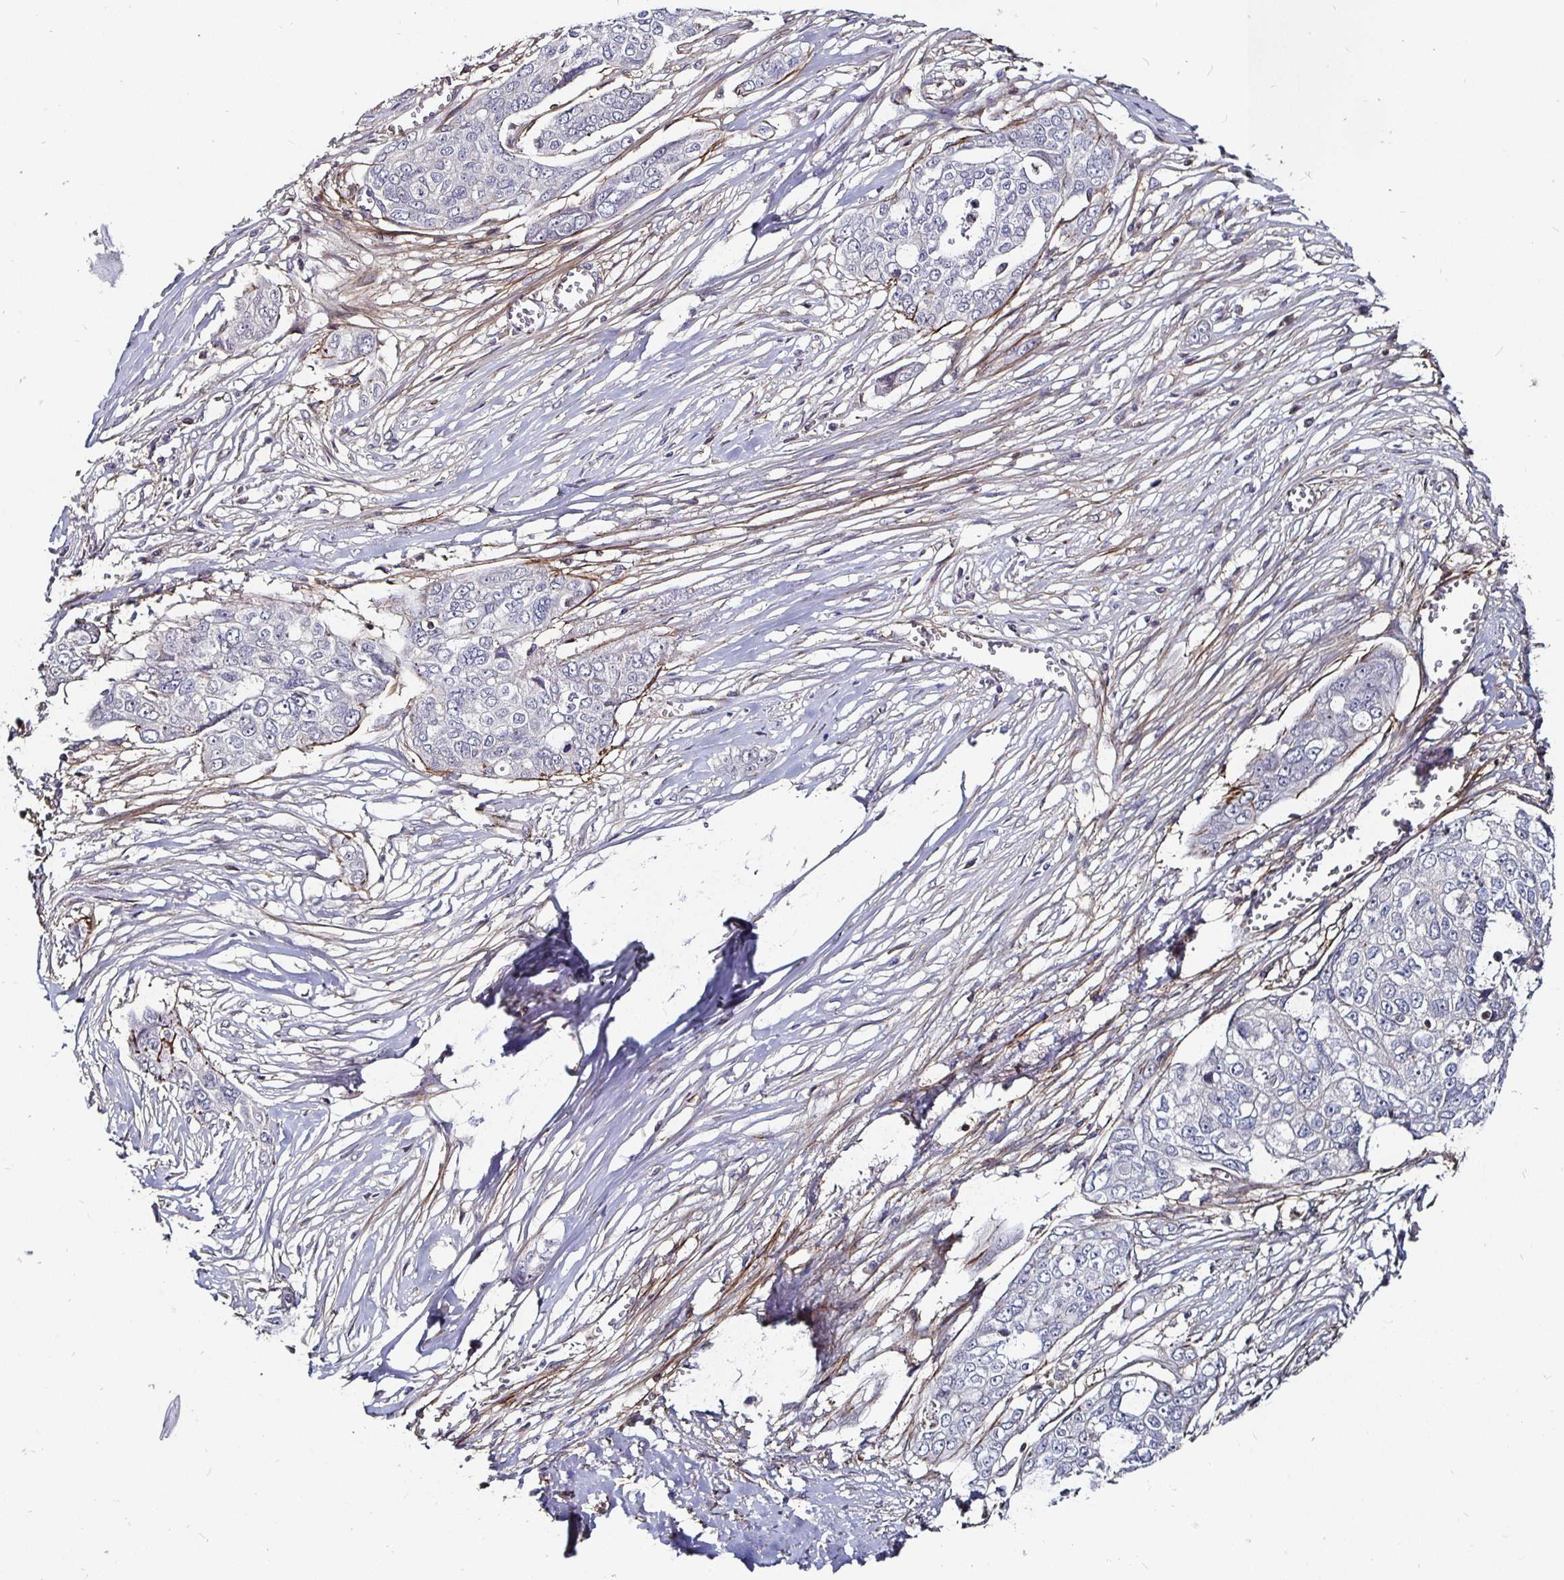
{"staining": {"intensity": "negative", "quantity": "none", "location": "none"}, "tissue": "ovarian cancer", "cell_type": "Tumor cells", "image_type": "cancer", "snomed": [{"axis": "morphology", "description": "Carcinoma, endometroid"}, {"axis": "topography", "description": "Ovary"}], "caption": "Ovarian cancer was stained to show a protein in brown. There is no significant staining in tumor cells. (Brightfield microscopy of DAB (3,3'-diaminobenzidine) IHC at high magnification).", "gene": "GJA4", "patient": {"sex": "female", "age": 70}}